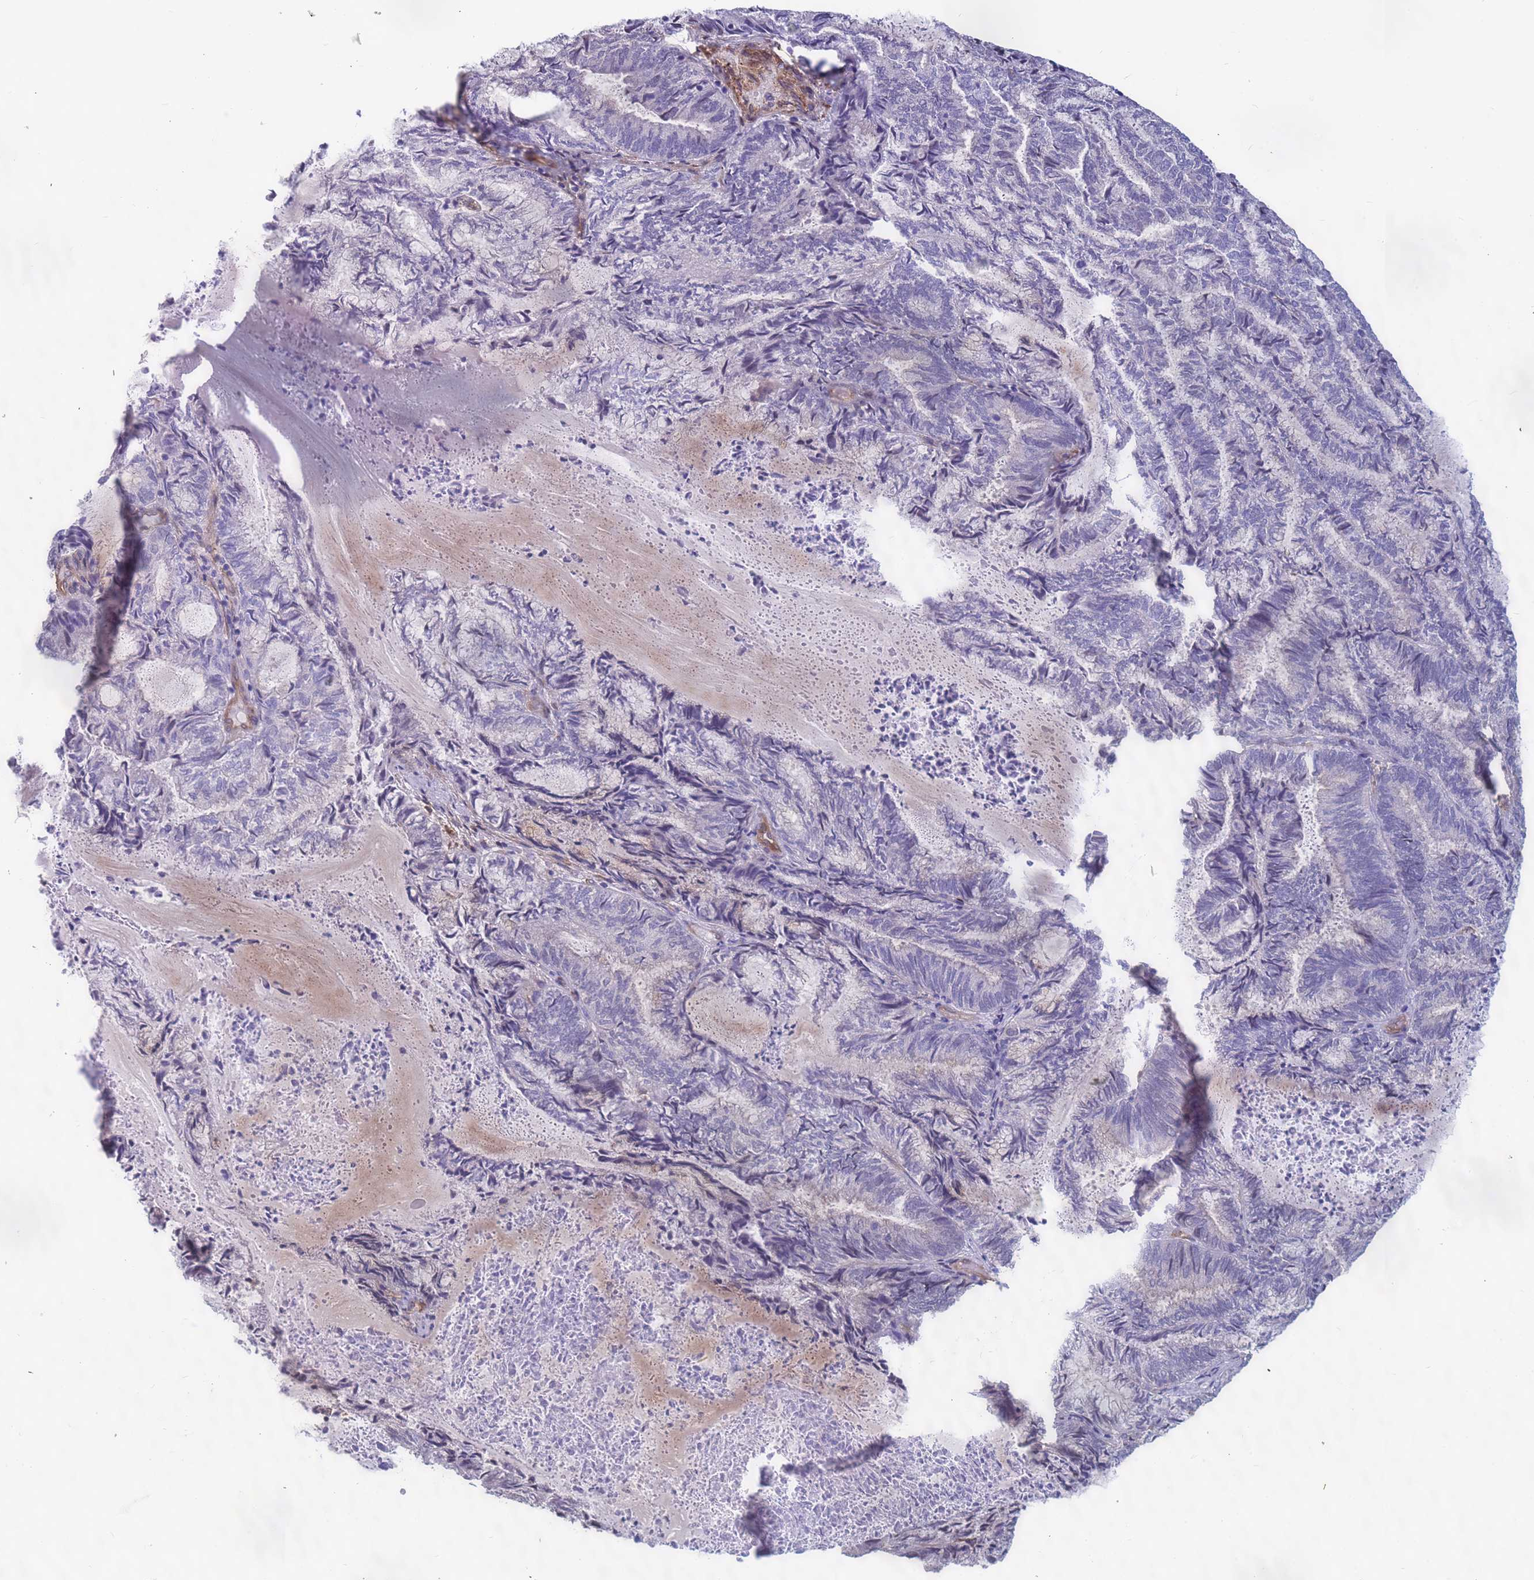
{"staining": {"intensity": "negative", "quantity": "none", "location": "none"}, "tissue": "endometrial cancer", "cell_type": "Tumor cells", "image_type": "cancer", "snomed": [{"axis": "morphology", "description": "Adenocarcinoma, NOS"}, {"axis": "topography", "description": "Endometrium"}], "caption": "Tumor cells show no significant expression in endometrial adenocarcinoma.", "gene": "EHD2", "patient": {"sex": "female", "age": 80}}